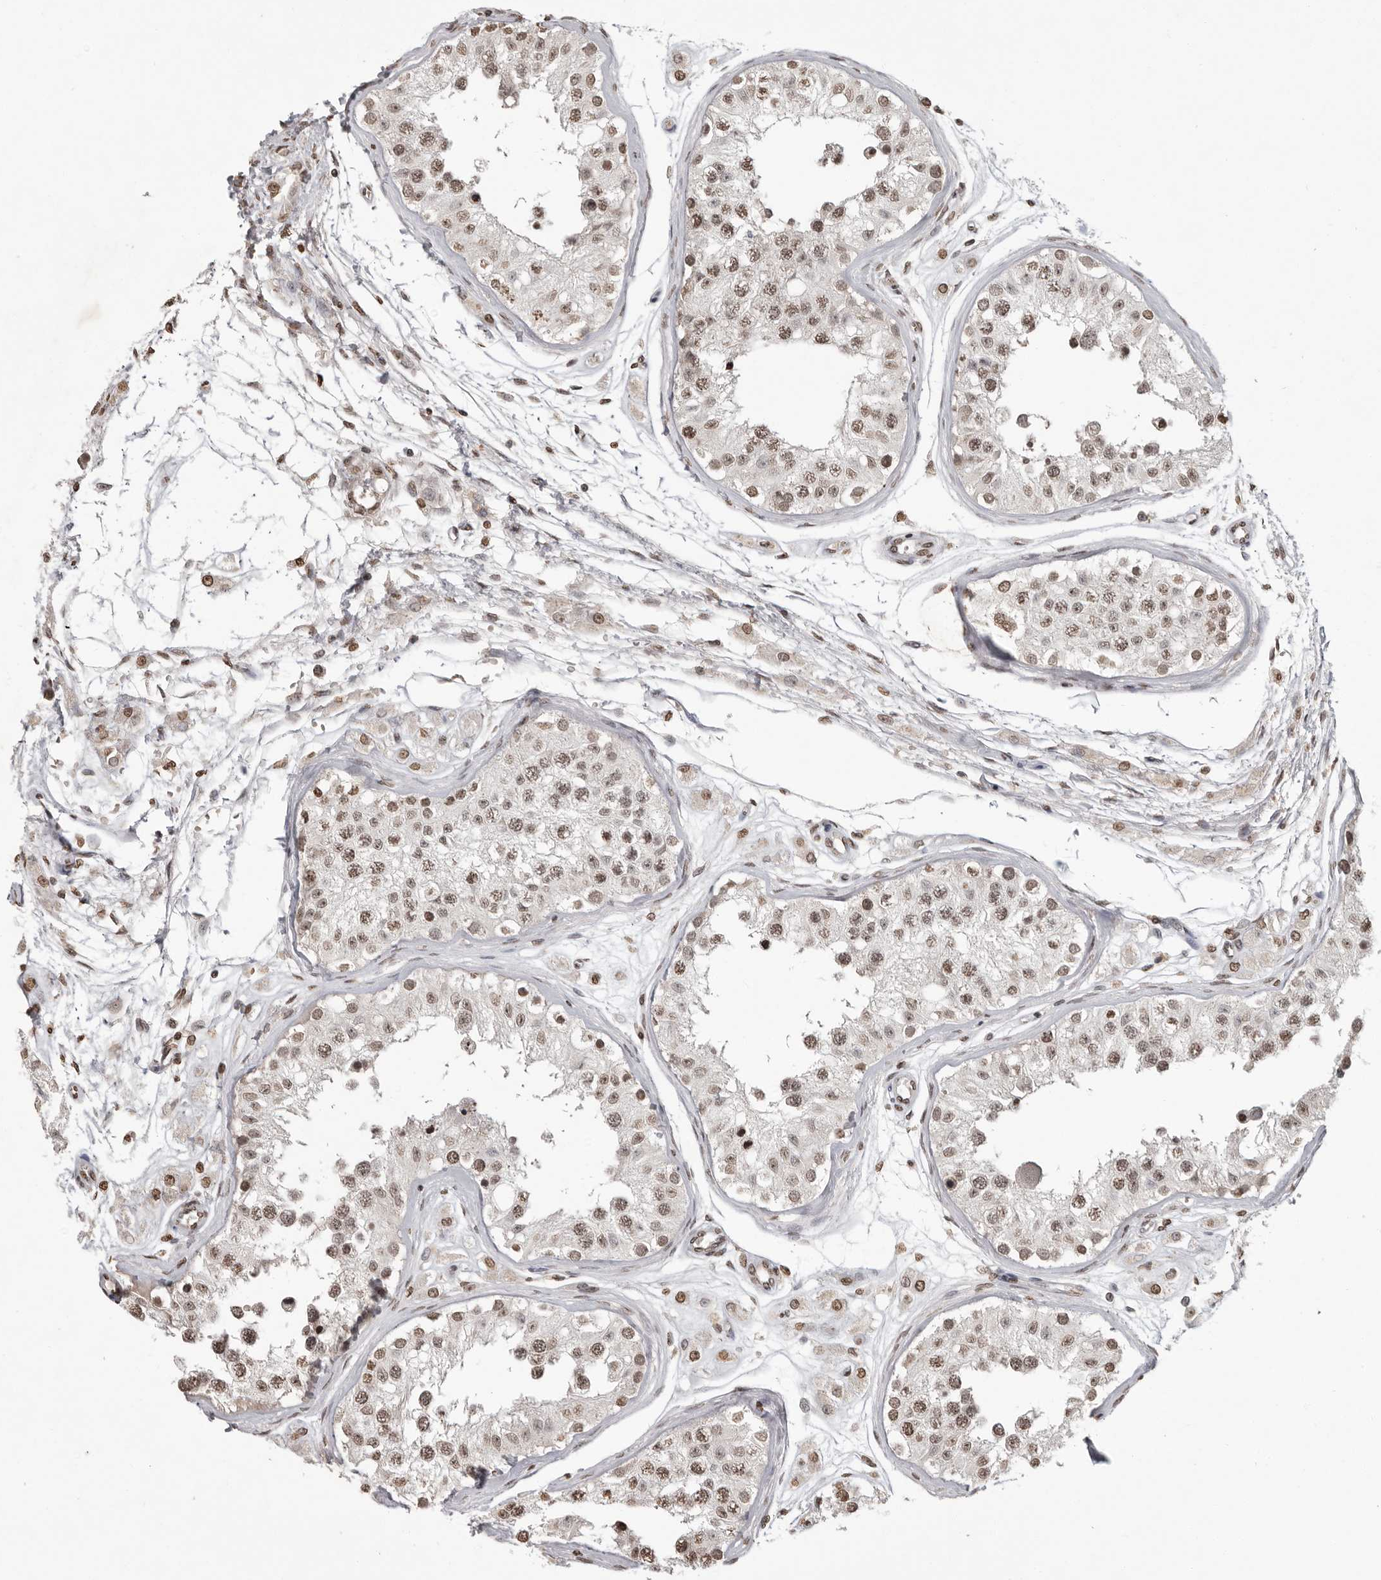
{"staining": {"intensity": "weak", "quantity": ">75%", "location": "nuclear"}, "tissue": "testis", "cell_type": "Cells in seminiferous ducts", "image_type": "normal", "snomed": [{"axis": "morphology", "description": "Normal tissue, NOS"}, {"axis": "morphology", "description": "Adenocarcinoma, metastatic, NOS"}, {"axis": "topography", "description": "Testis"}], "caption": "Cells in seminiferous ducts display low levels of weak nuclear staining in about >75% of cells in benign human testis. (DAB = brown stain, brightfield microscopy at high magnification).", "gene": "WDR45", "patient": {"sex": "male", "age": 26}}